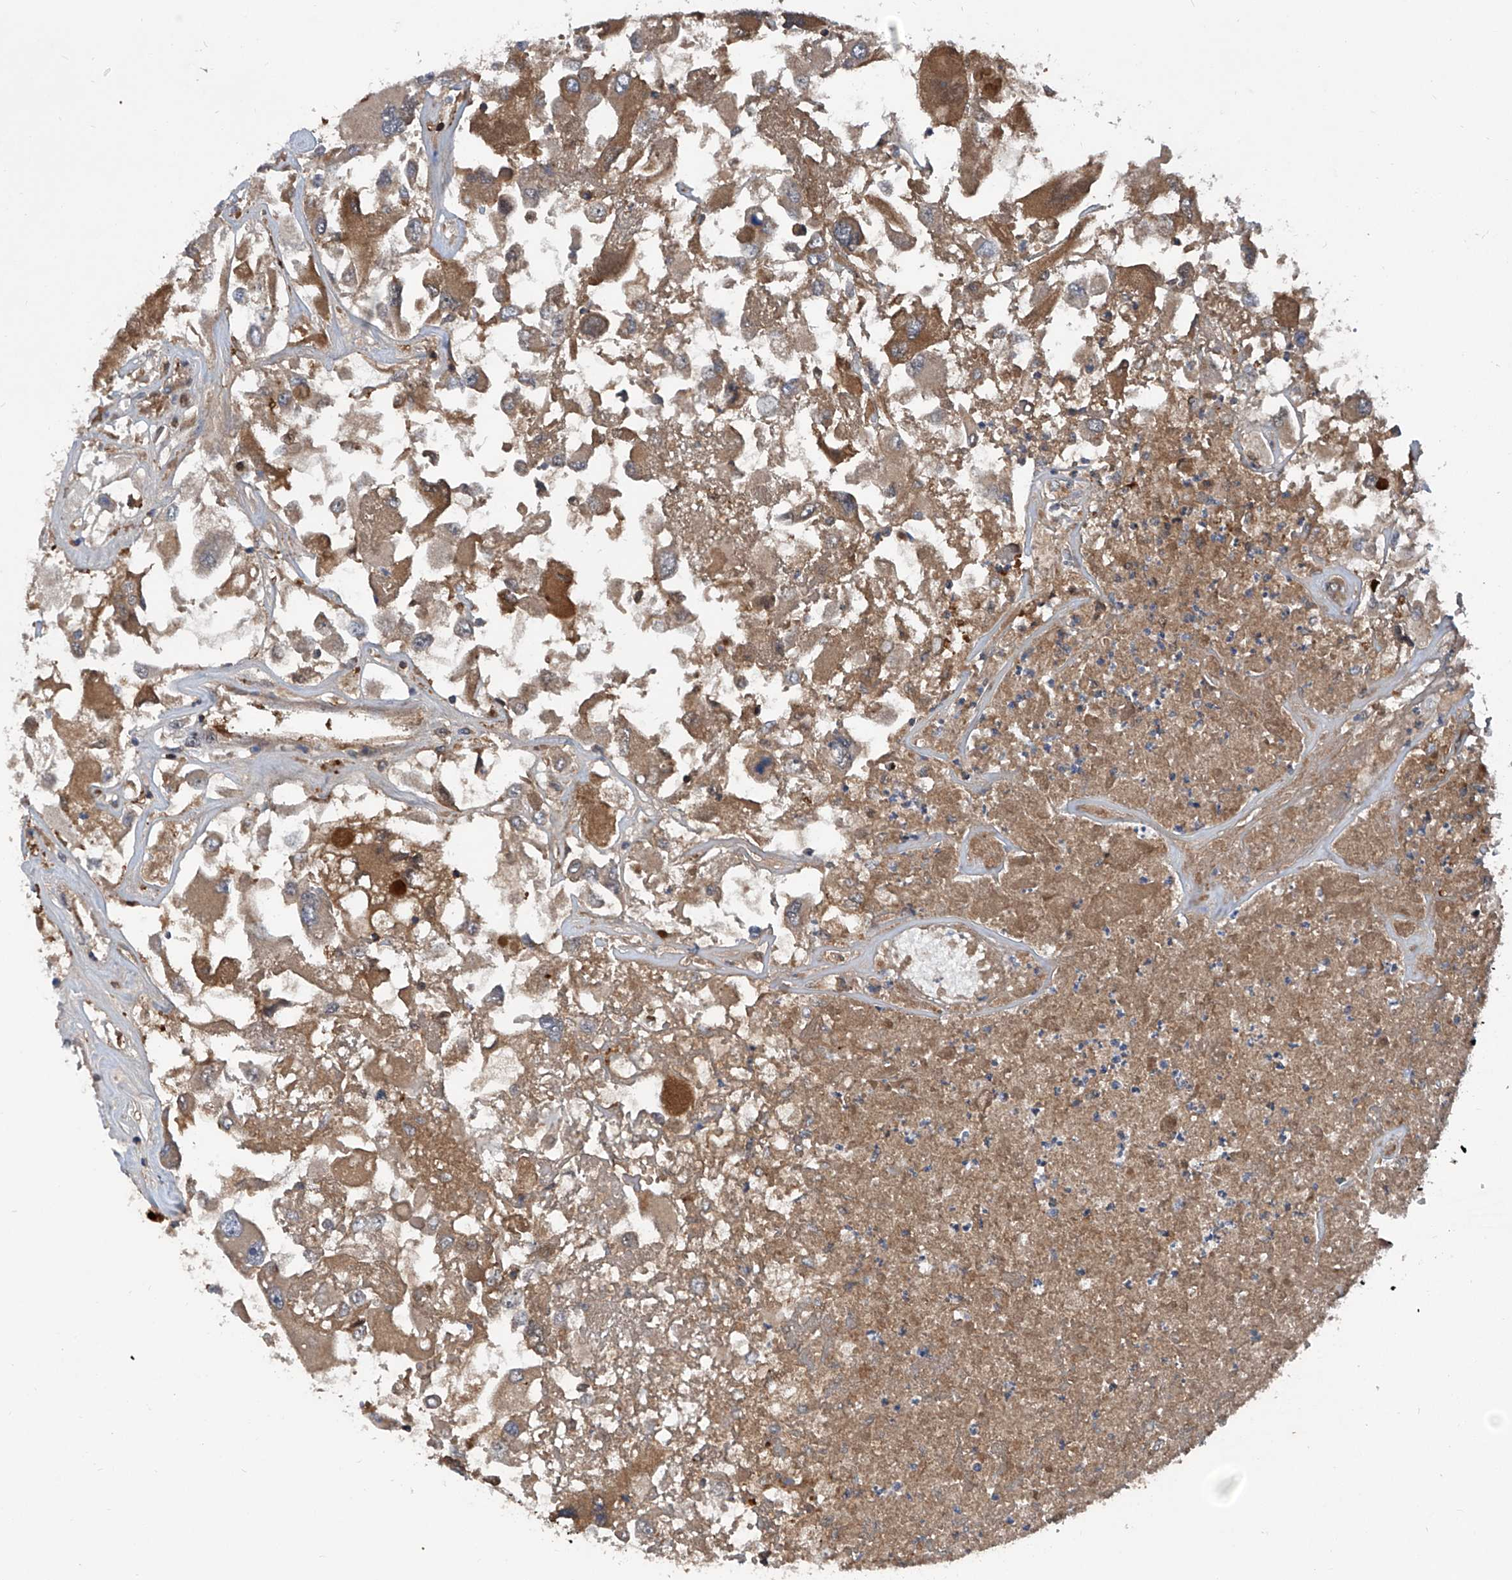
{"staining": {"intensity": "moderate", "quantity": ">75%", "location": "cytoplasmic/membranous"}, "tissue": "renal cancer", "cell_type": "Tumor cells", "image_type": "cancer", "snomed": [{"axis": "morphology", "description": "Adenocarcinoma, NOS"}, {"axis": "topography", "description": "Kidney"}], "caption": "Human renal cancer (adenocarcinoma) stained with a brown dye reveals moderate cytoplasmic/membranous positive positivity in approximately >75% of tumor cells.", "gene": "ASCC3", "patient": {"sex": "female", "age": 52}}